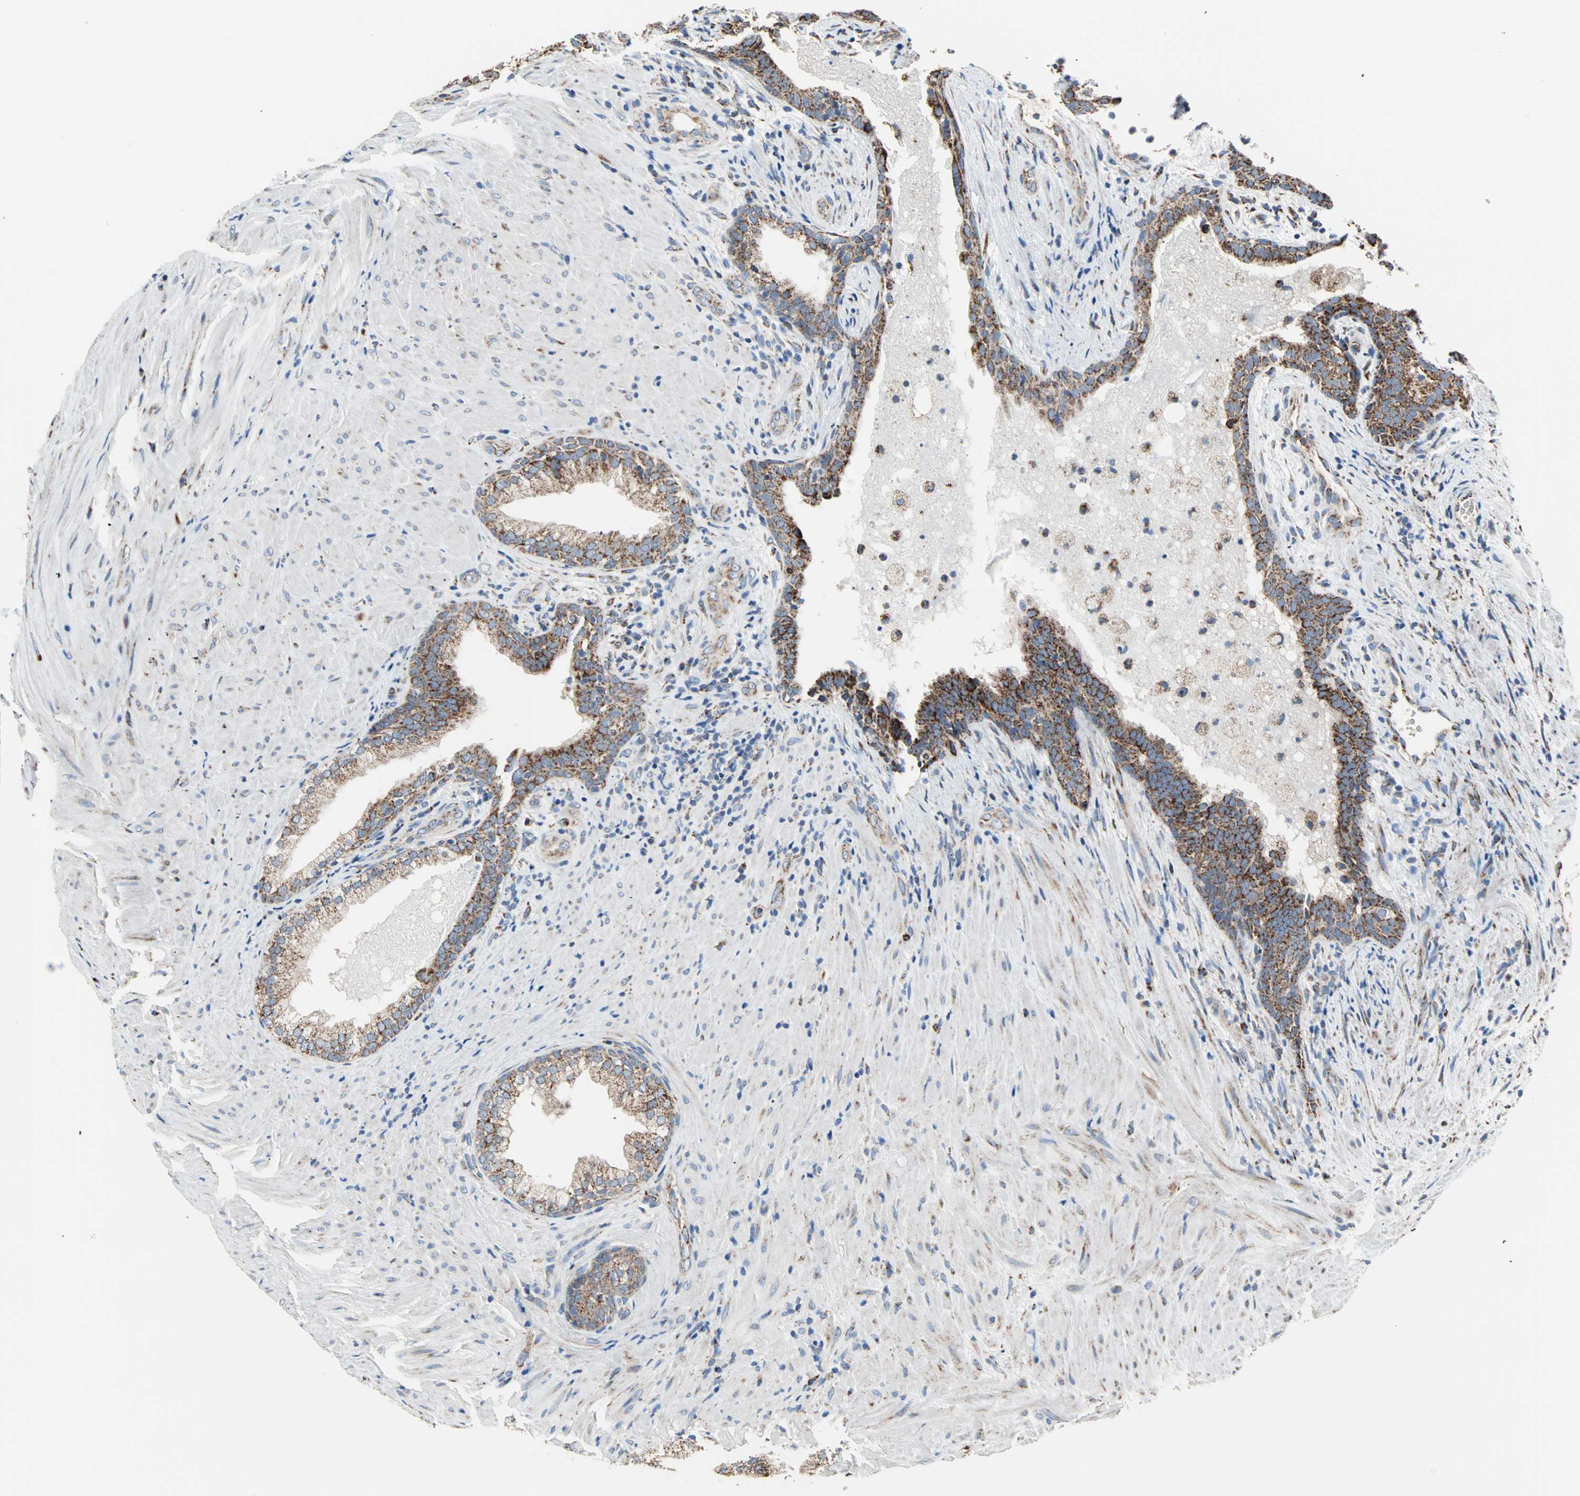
{"staining": {"intensity": "strong", "quantity": ">75%", "location": "cytoplasmic/membranous"}, "tissue": "prostate", "cell_type": "Glandular cells", "image_type": "normal", "snomed": [{"axis": "morphology", "description": "Normal tissue, NOS"}, {"axis": "topography", "description": "Prostate"}], "caption": "The histopathology image reveals staining of normal prostate, revealing strong cytoplasmic/membranous protein expression (brown color) within glandular cells. (IHC, brightfield microscopy, high magnification).", "gene": "TST", "patient": {"sex": "male", "age": 76}}